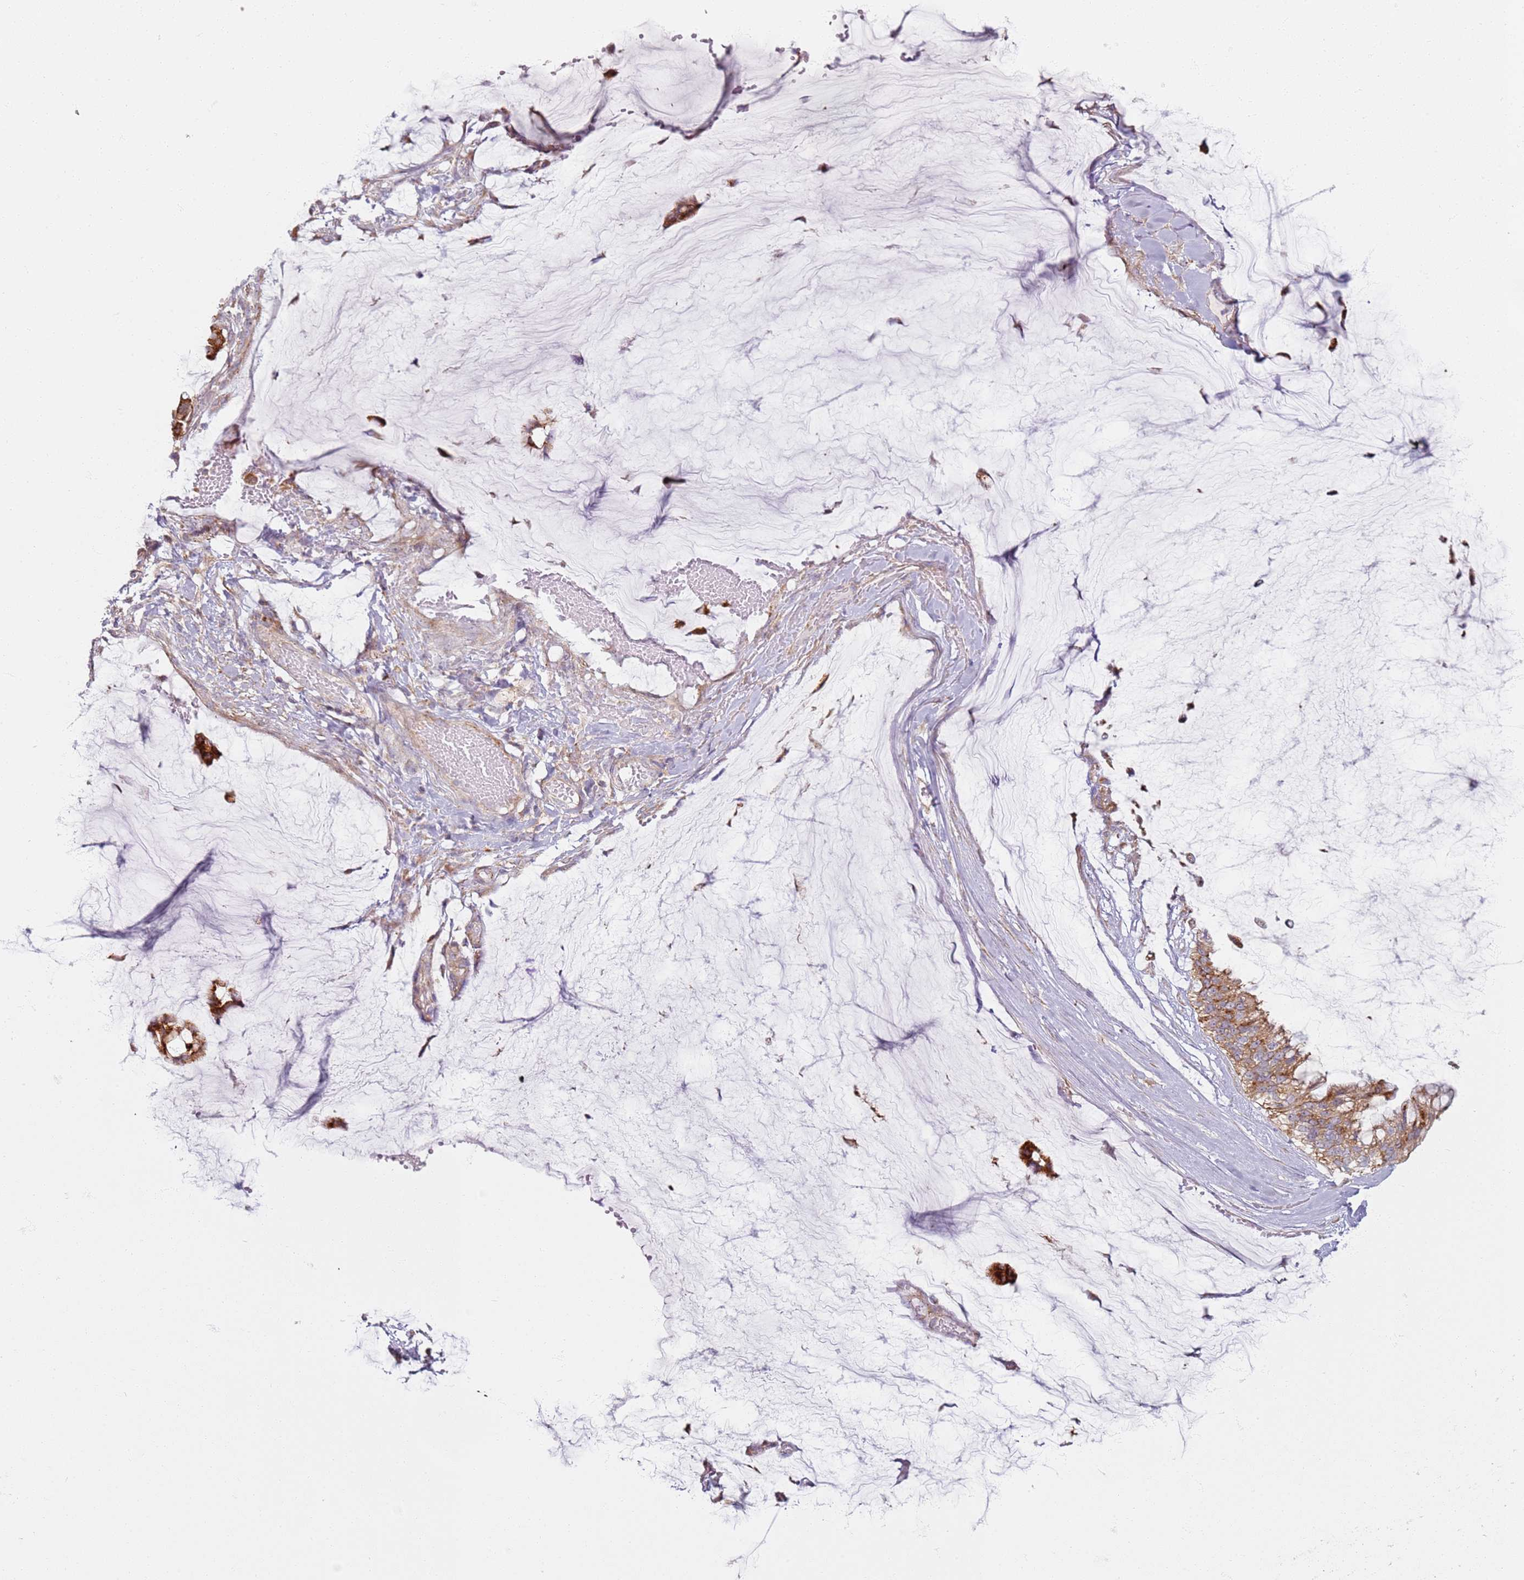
{"staining": {"intensity": "moderate", "quantity": ">75%", "location": "cytoplasmic/membranous"}, "tissue": "ovarian cancer", "cell_type": "Tumor cells", "image_type": "cancer", "snomed": [{"axis": "morphology", "description": "Cystadenocarcinoma, mucinous, NOS"}, {"axis": "topography", "description": "Ovary"}], "caption": "Moderate cytoplasmic/membranous expression is identified in about >75% of tumor cells in ovarian cancer.", "gene": "PROKR2", "patient": {"sex": "female", "age": 39}}